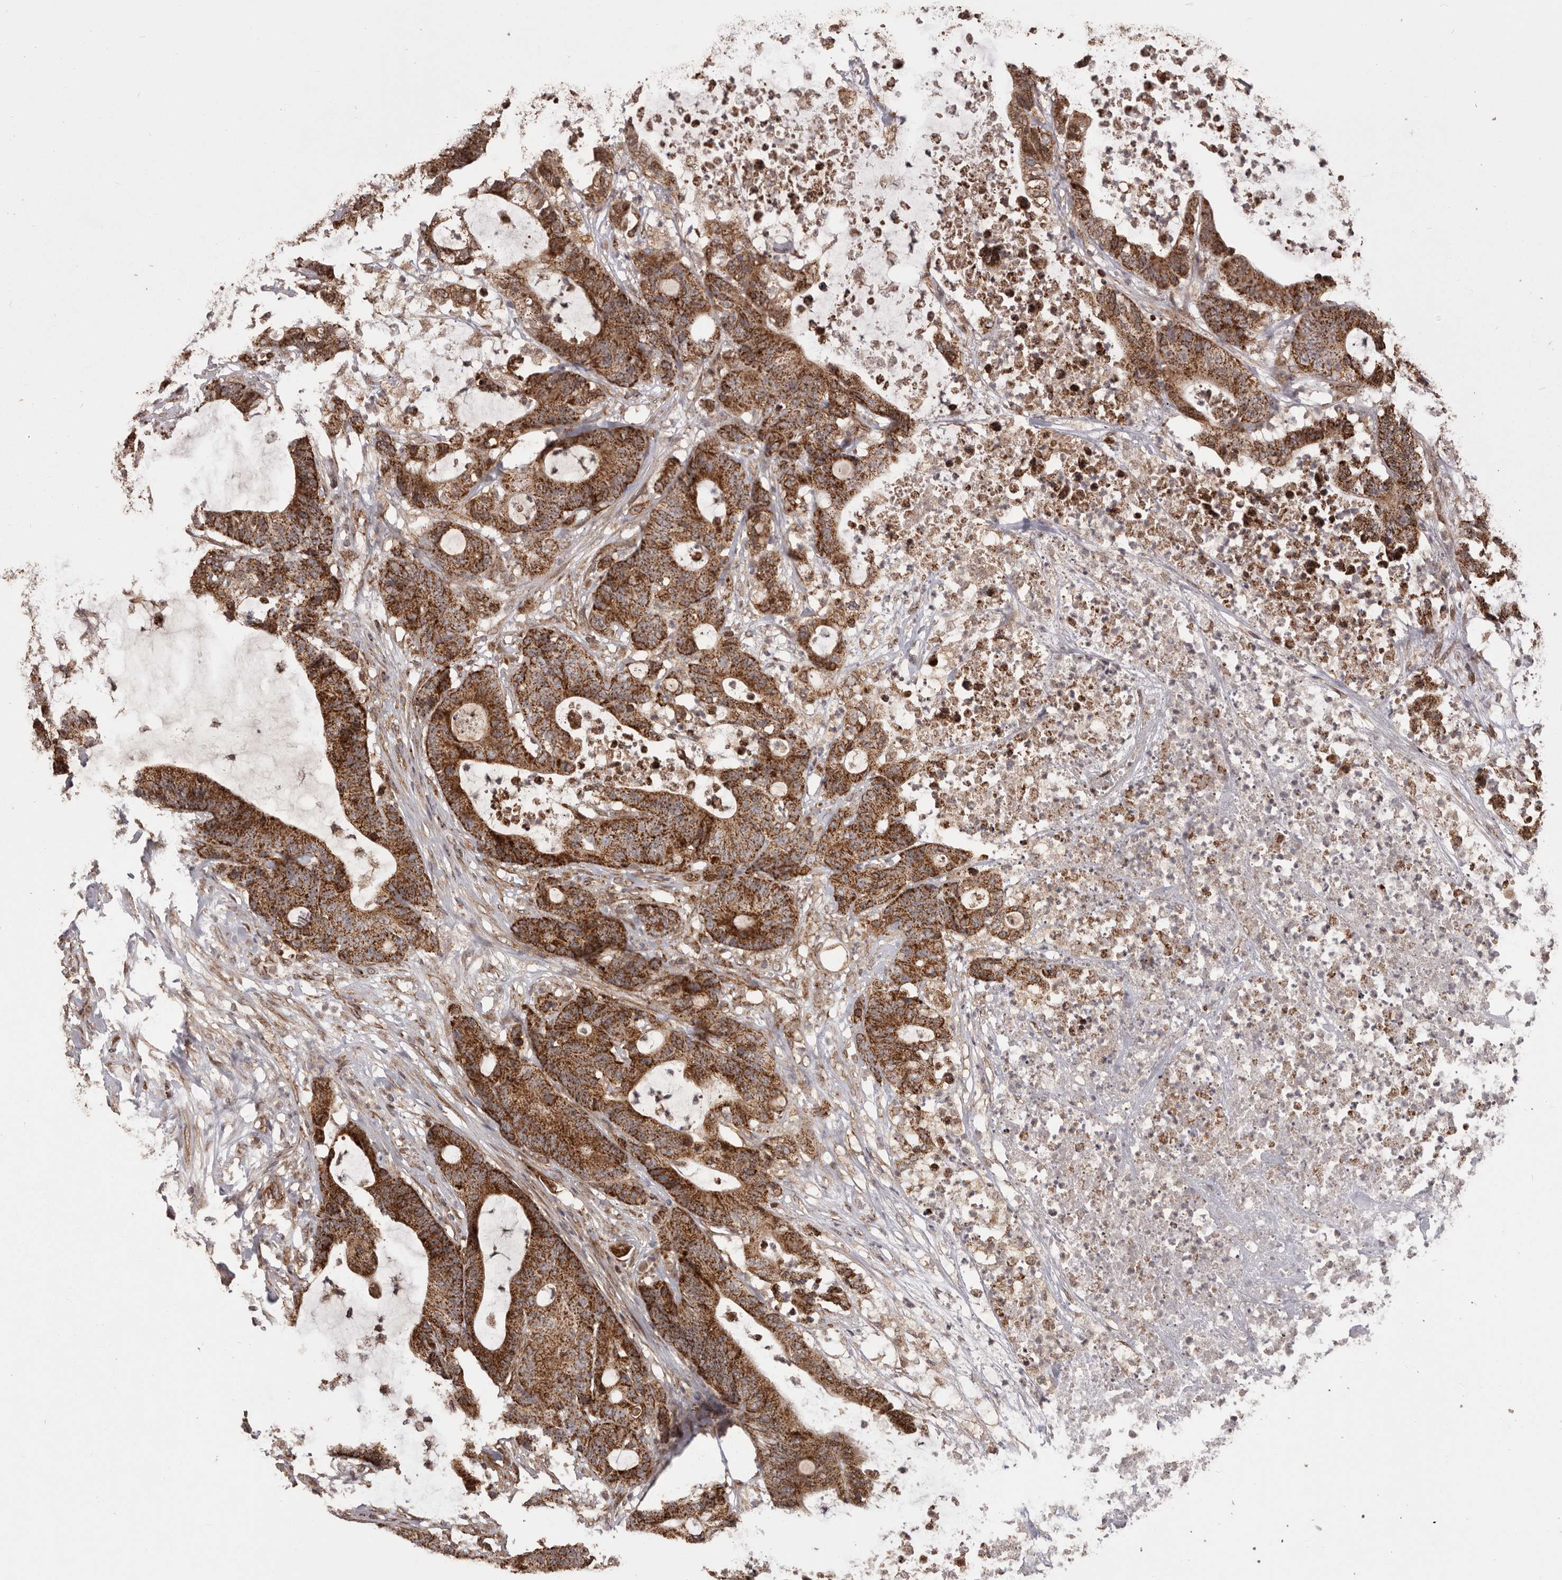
{"staining": {"intensity": "strong", "quantity": ">75%", "location": "cytoplasmic/membranous"}, "tissue": "colorectal cancer", "cell_type": "Tumor cells", "image_type": "cancer", "snomed": [{"axis": "morphology", "description": "Adenocarcinoma, NOS"}, {"axis": "topography", "description": "Colon"}], "caption": "A brown stain highlights strong cytoplasmic/membranous expression of a protein in adenocarcinoma (colorectal) tumor cells.", "gene": "CHRM2", "patient": {"sex": "female", "age": 84}}